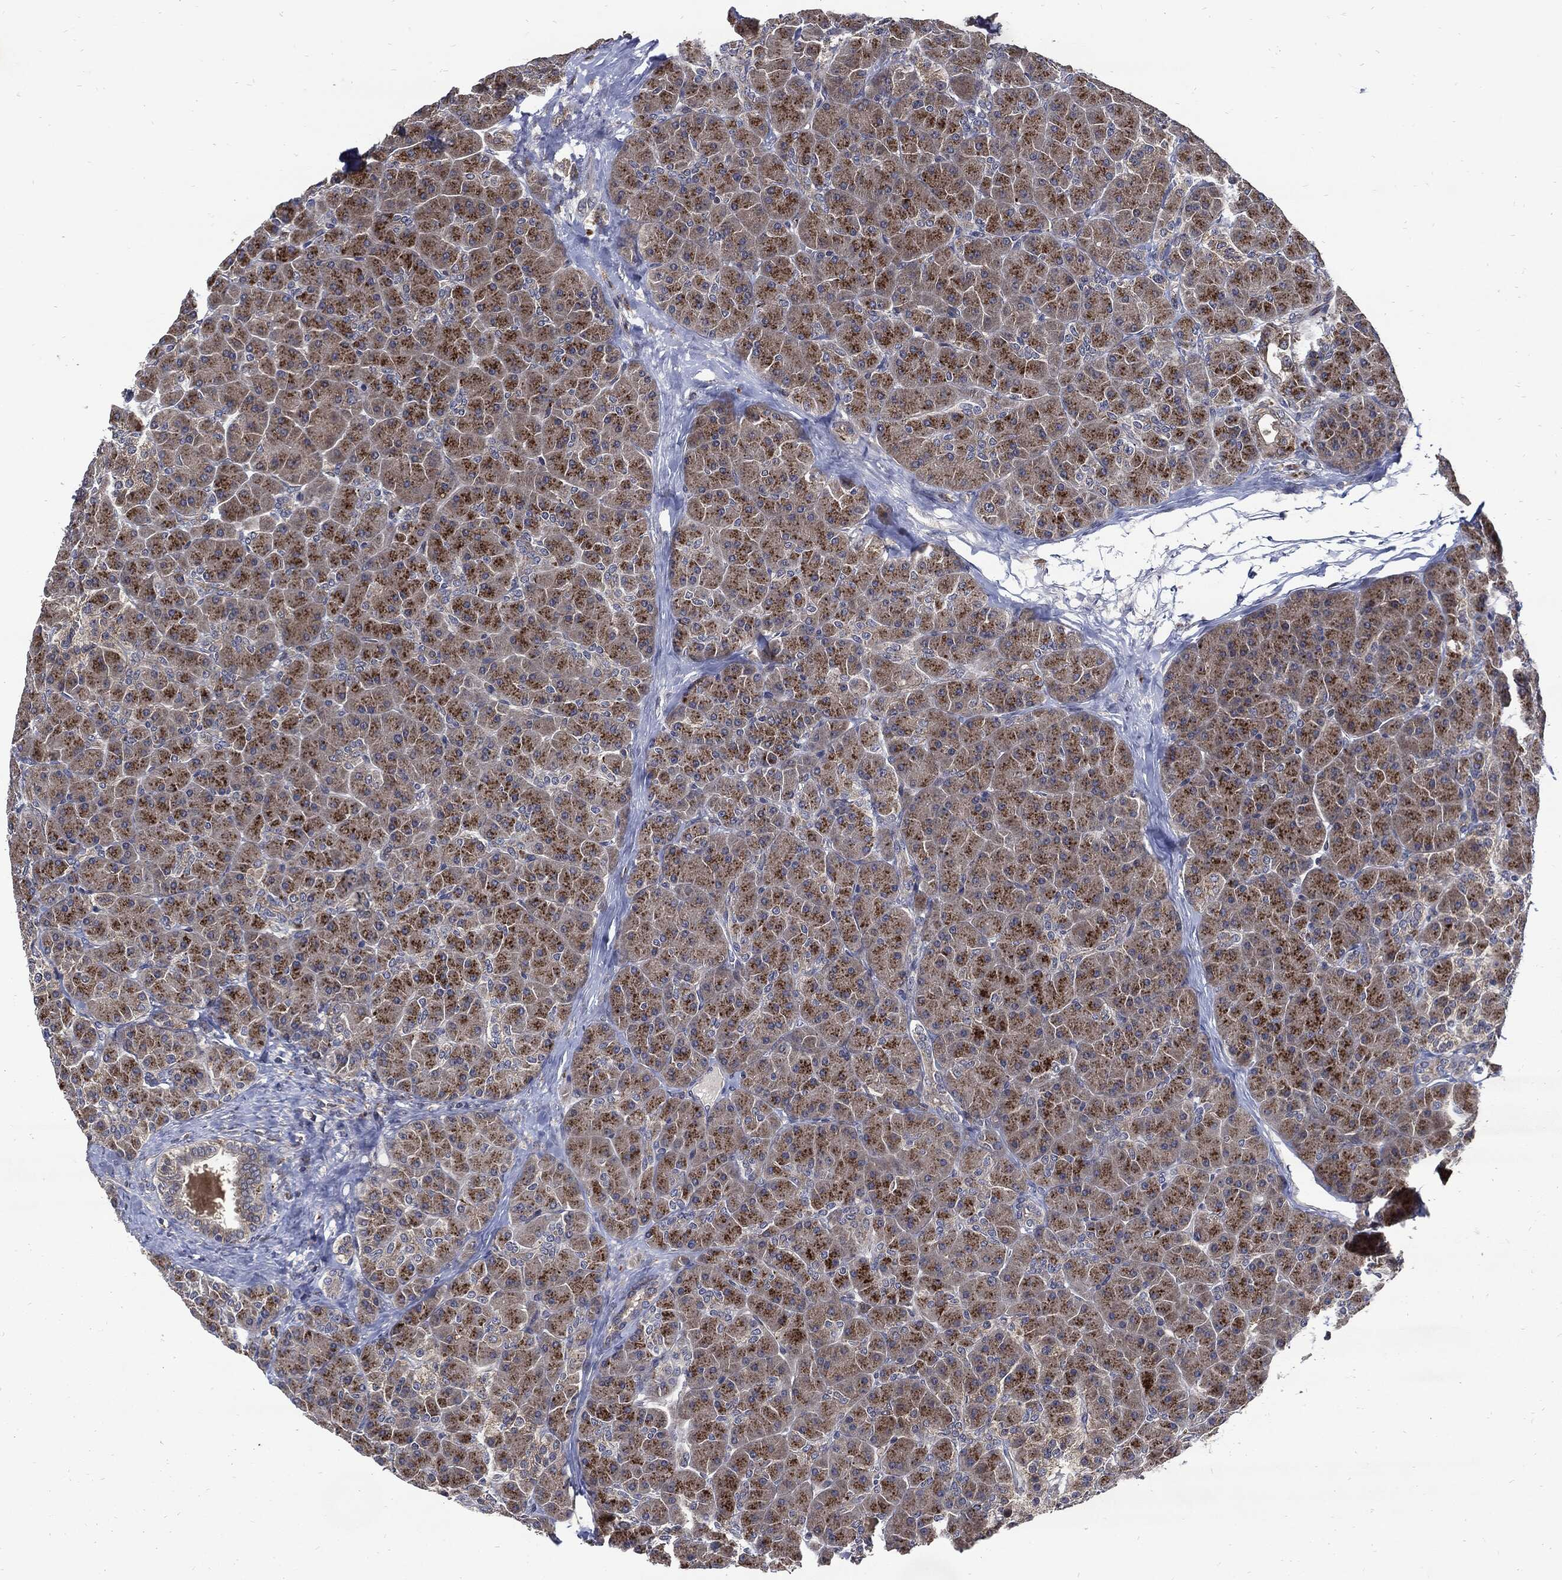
{"staining": {"intensity": "moderate", "quantity": "25%-75%", "location": "cytoplasmic/membranous"}, "tissue": "pancreas", "cell_type": "Exocrine glandular cells", "image_type": "normal", "snomed": [{"axis": "morphology", "description": "Normal tissue, NOS"}, {"axis": "topography", "description": "Pancreas"}], "caption": "Human pancreas stained with a brown dye displays moderate cytoplasmic/membranous positive expression in about 25%-75% of exocrine glandular cells.", "gene": "SLC31A2", "patient": {"sex": "female", "age": 44}}